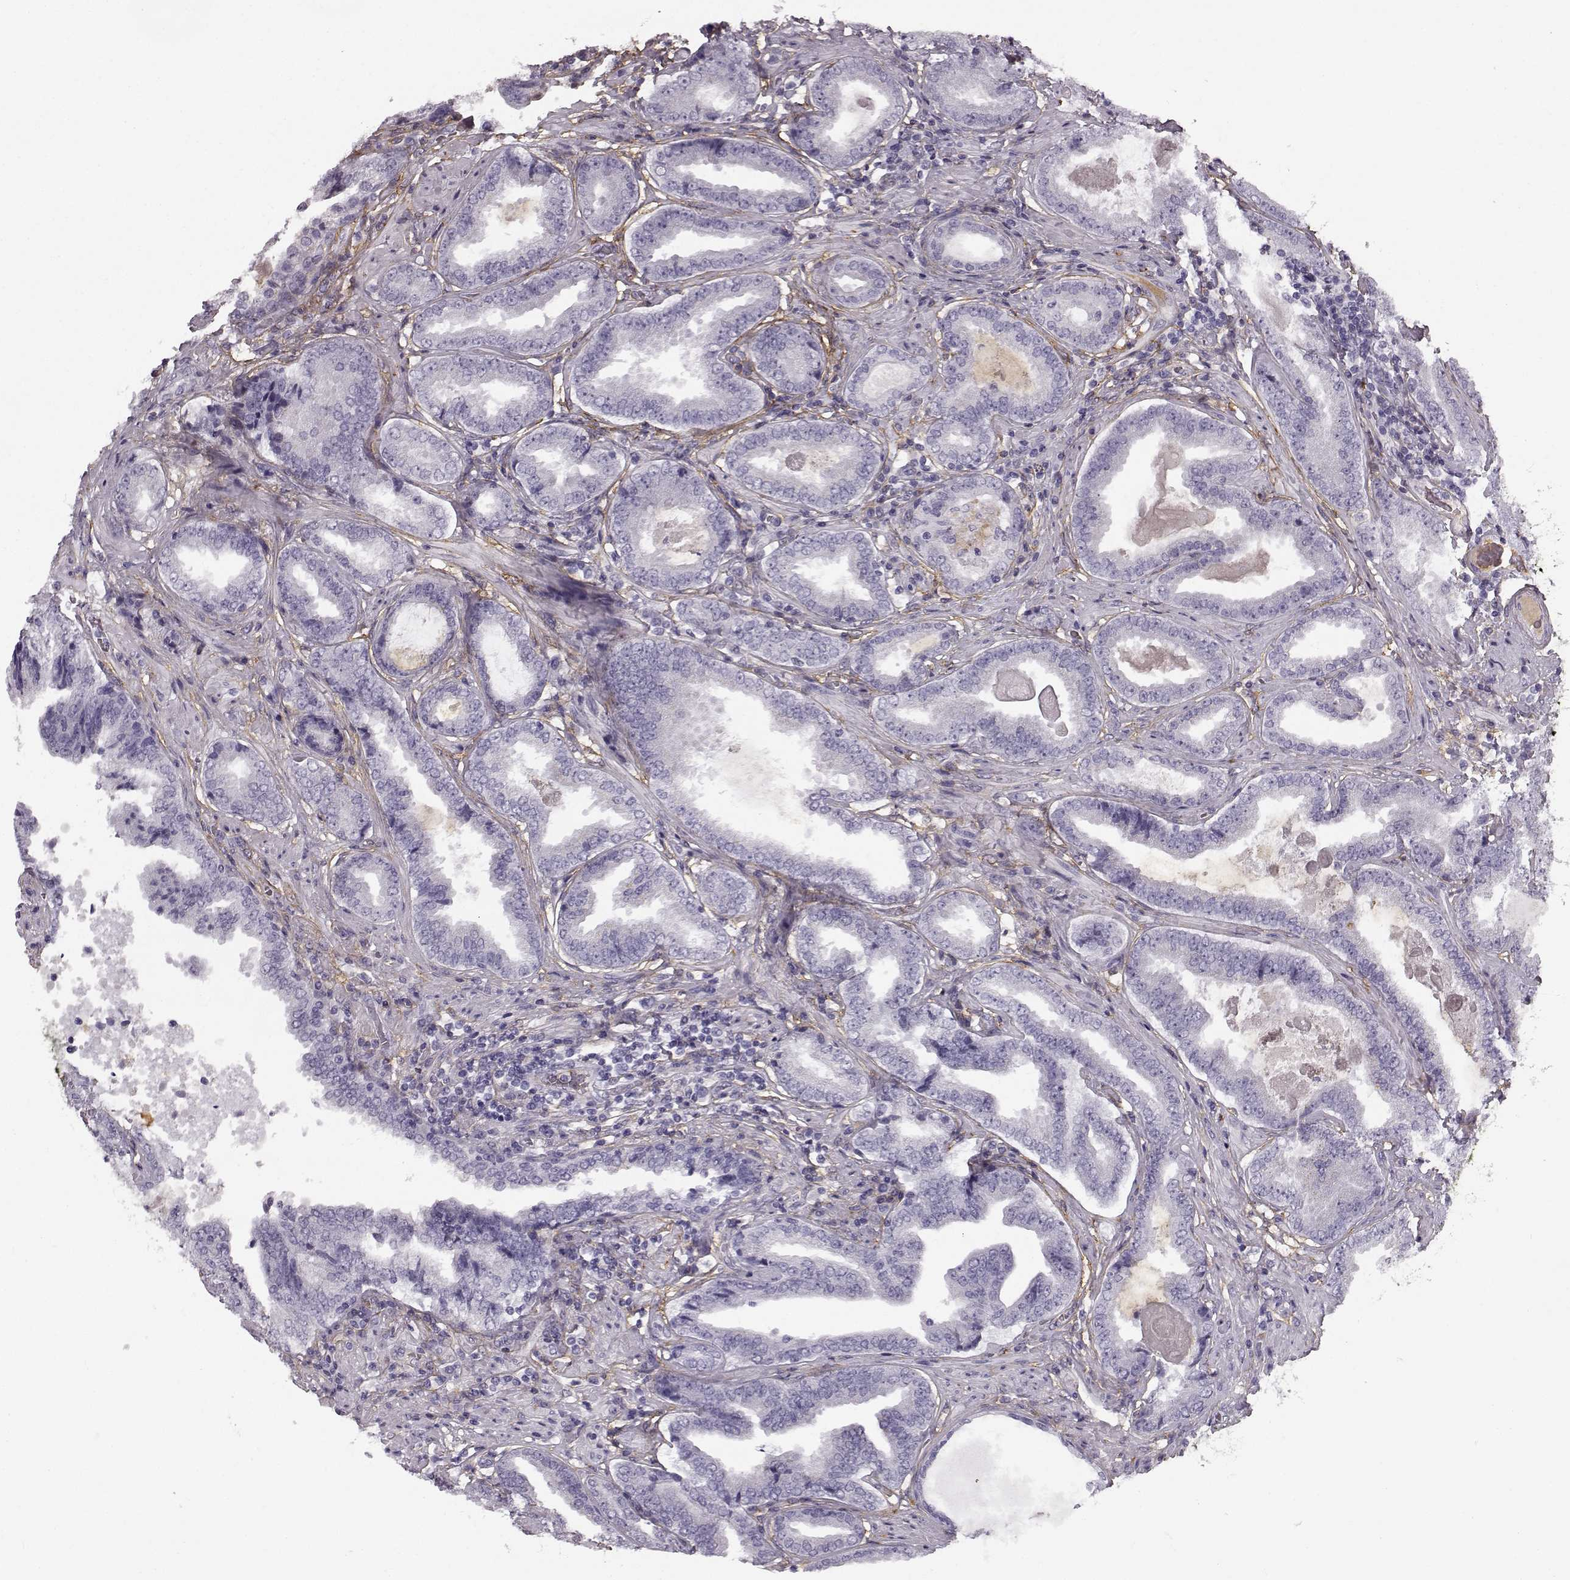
{"staining": {"intensity": "negative", "quantity": "none", "location": "none"}, "tissue": "prostate cancer", "cell_type": "Tumor cells", "image_type": "cancer", "snomed": [{"axis": "morphology", "description": "Adenocarcinoma, NOS"}, {"axis": "topography", "description": "Prostate"}], "caption": "IHC micrograph of neoplastic tissue: adenocarcinoma (prostate) stained with DAB (3,3'-diaminobenzidine) reveals no significant protein expression in tumor cells. (Immunohistochemistry, brightfield microscopy, high magnification).", "gene": "TRIM69", "patient": {"sex": "male", "age": 64}}